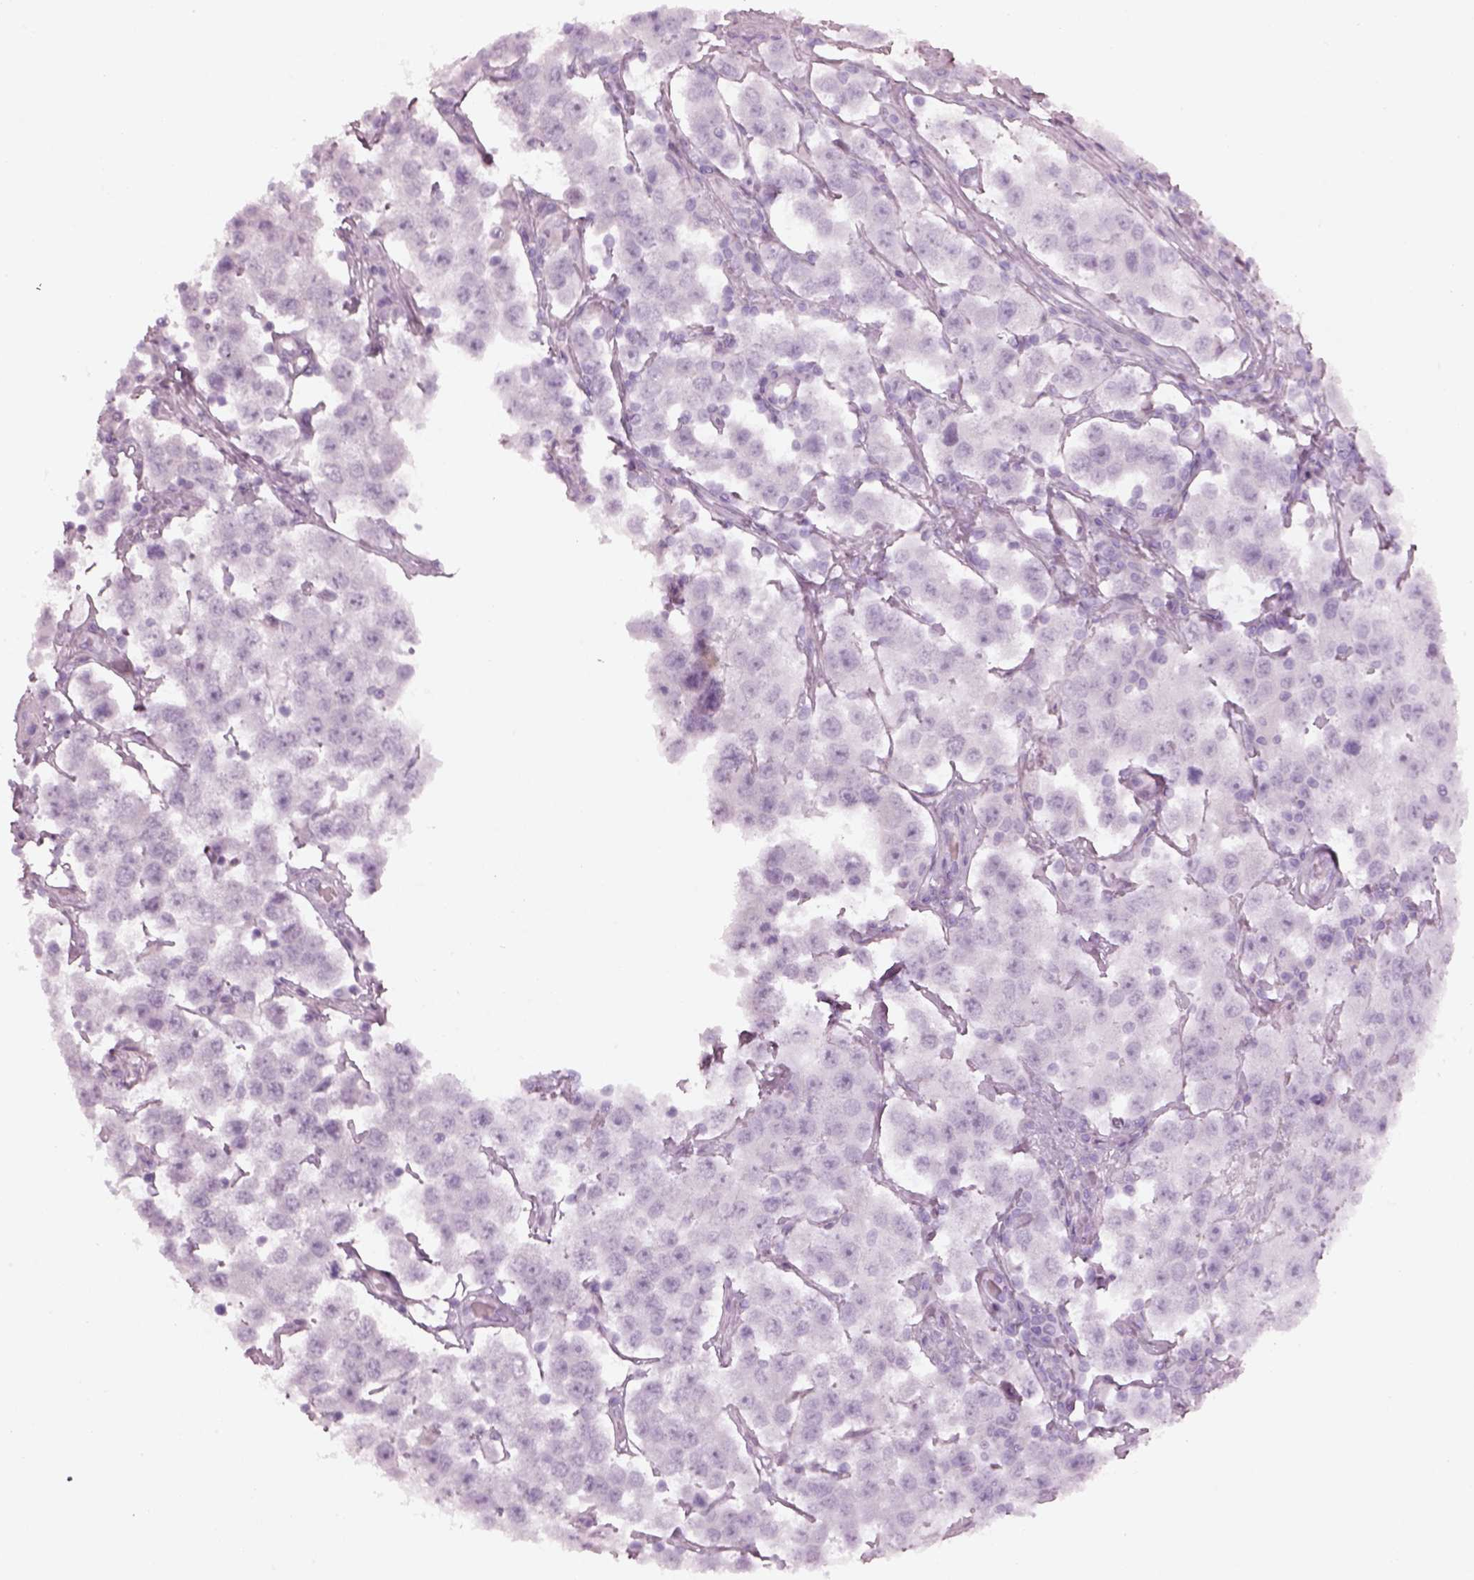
{"staining": {"intensity": "negative", "quantity": "none", "location": "none"}, "tissue": "testis cancer", "cell_type": "Tumor cells", "image_type": "cancer", "snomed": [{"axis": "morphology", "description": "Seminoma, NOS"}, {"axis": "topography", "description": "Testis"}], "caption": "Immunohistochemistry image of human testis seminoma stained for a protein (brown), which exhibits no expression in tumor cells.", "gene": "SPATA6L", "patient": {"sex": "male", "age": 52}}